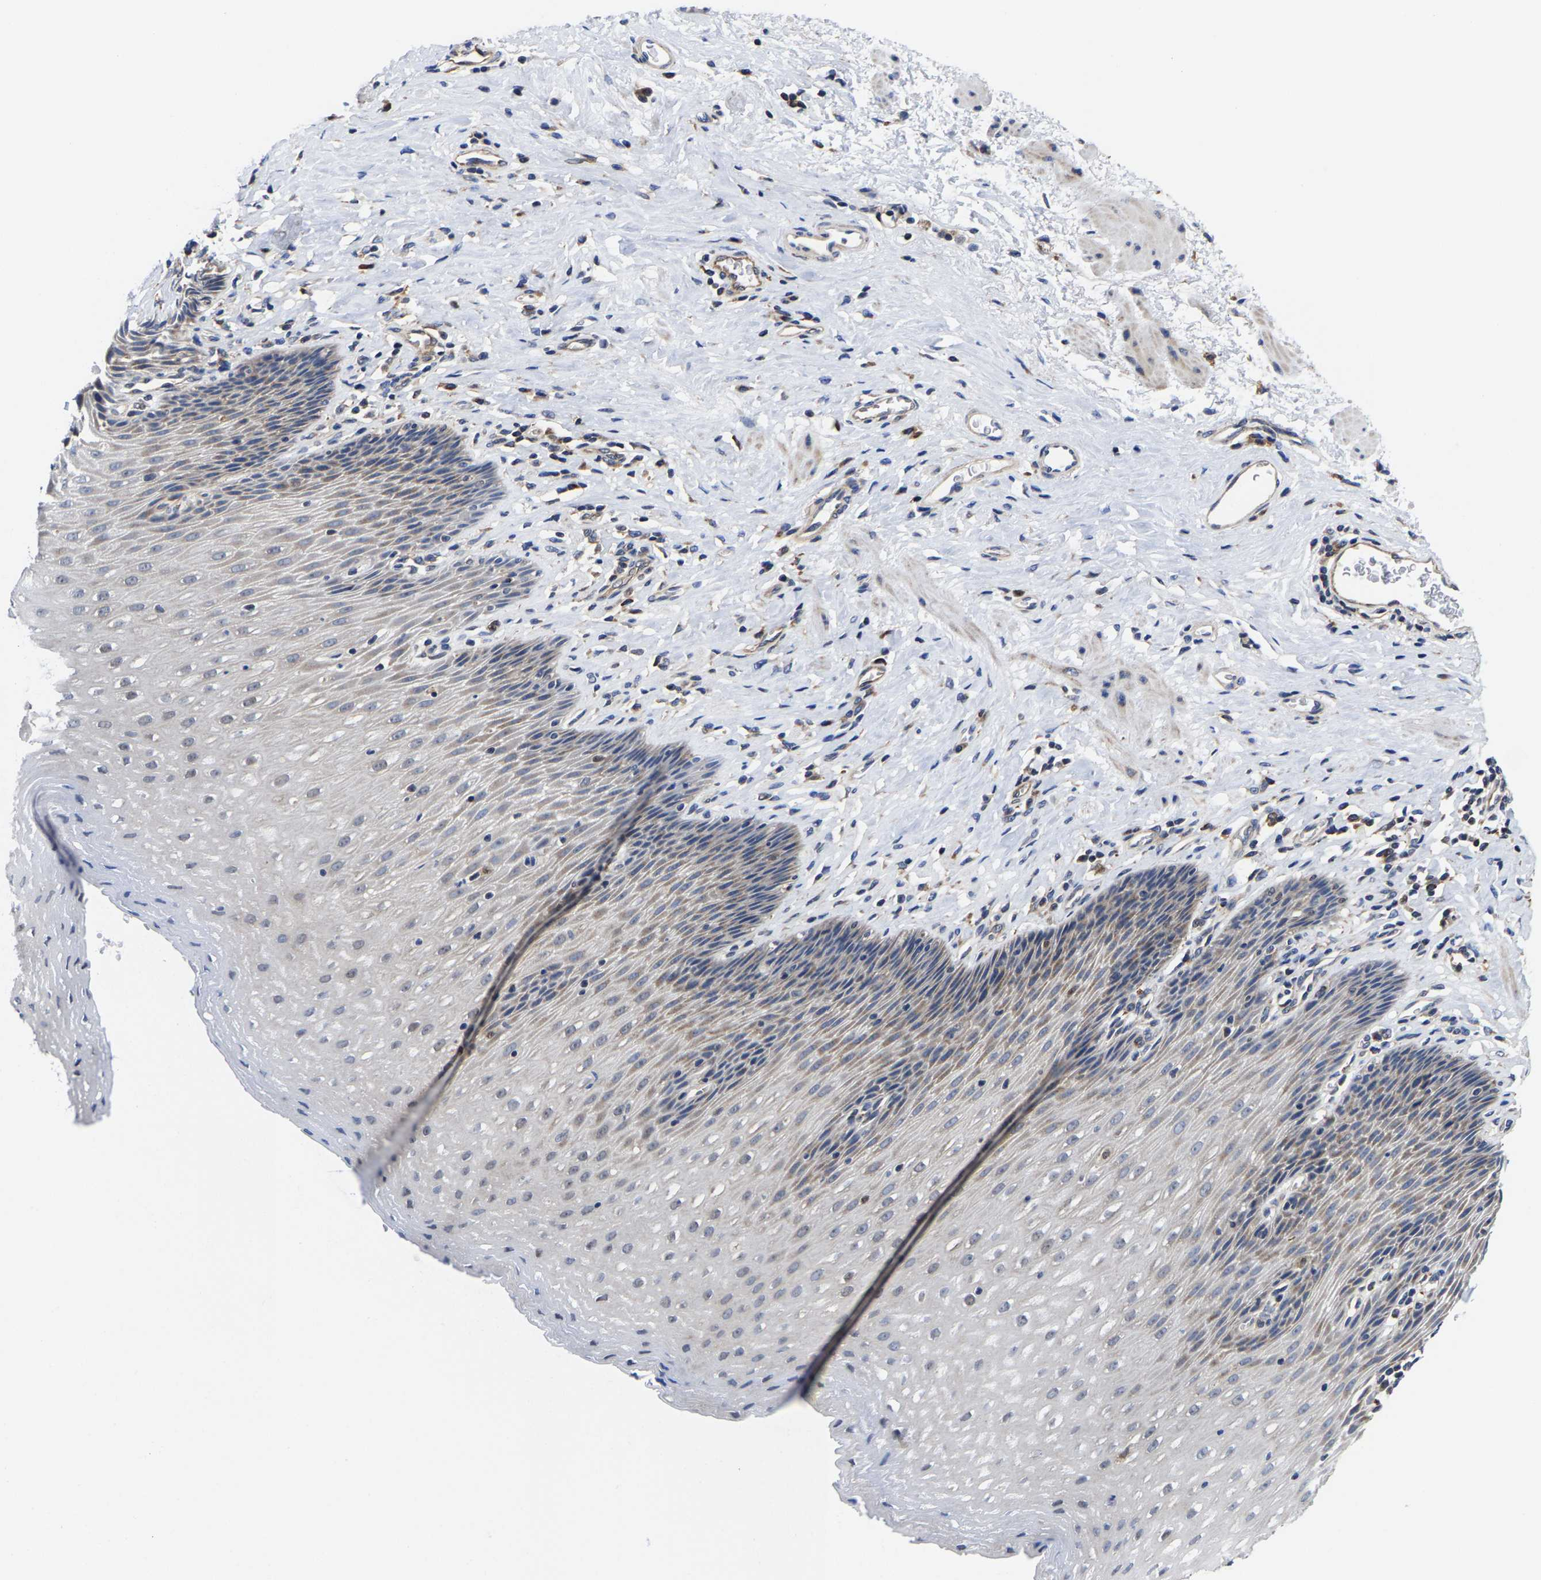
{"staining": {"intensity": "moderate", "quantity": "25%-75%", "location": "cytoplasmic/membranous,nuclear"}, "tissue": "esophagus", "cell_type": "Squamous epithelial cells", "image_type": "normal", "snomed": [{"axis": "morphology", "description": "Normal tissue, NOS"}, {"axis": "topography", "description": "Esophagus"}], "caption": "Normal esophagus displays moderate cytoplasmic/membranous,nuclear expression in approximately 25%-75% of squamous epithelial cells, visualized by immunohistochemistry.", "gene": "PFKFB3", "patient": {"sex": "female", "age": 61}}